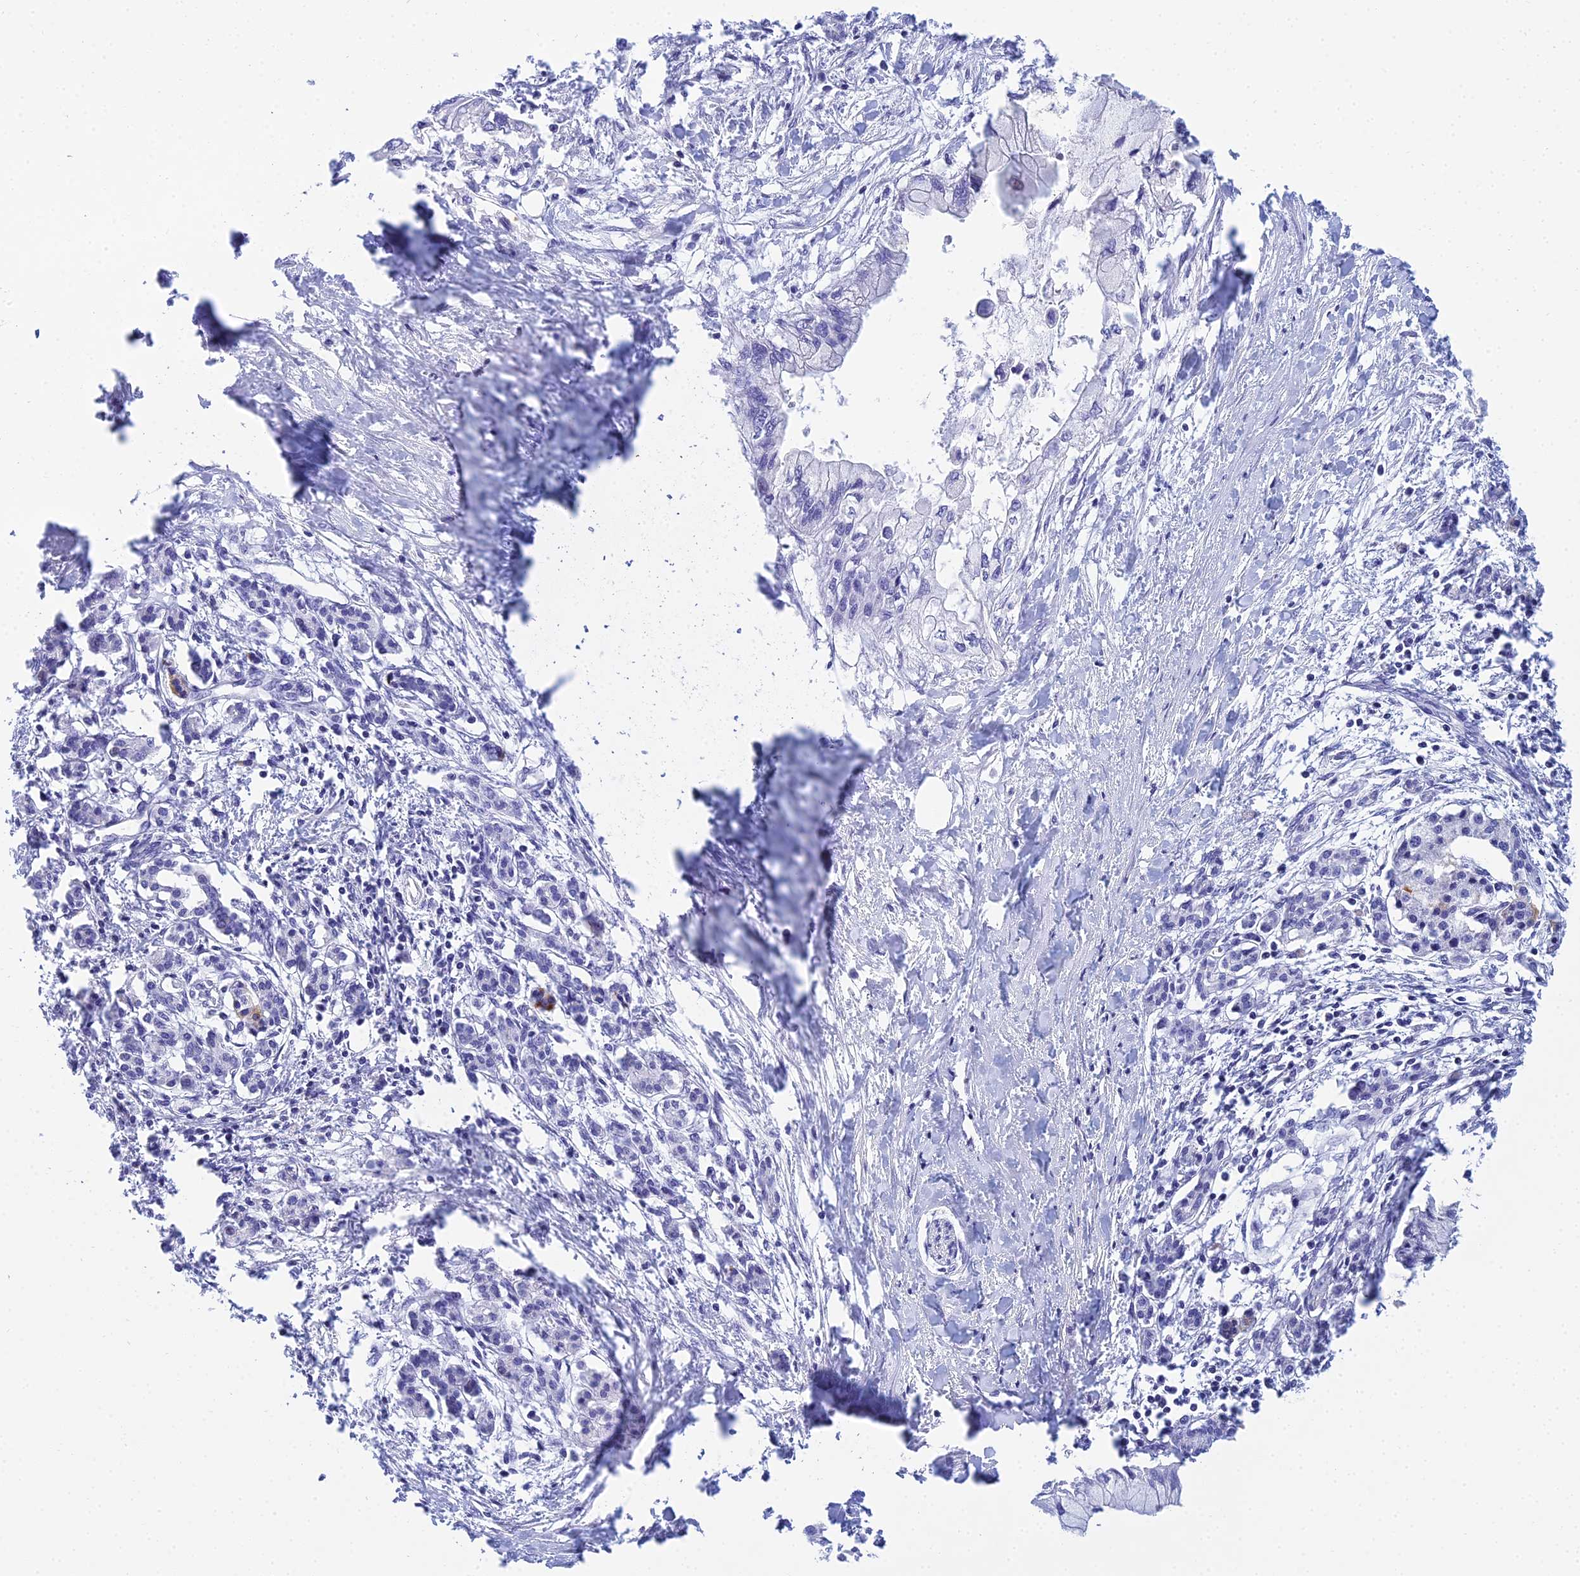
{"staining": {"intensity": "negative", "quantity": "none", "location": "none"}, "tissue": "pancreatic cancer", "cell_type": "Tumor cells", "image_type": "cancer", "snomed": [{"axis": "morphology", "description": "Adenocarcinoma, NOS"}, {"axis": "topography", "description": "Pancreas"}], "caption": "Protein analysis of pancreatic cancer (adenocarcinoma) demonstrates no significant expression in tumor cells. (DAB (3,3'-diaminobenzidine) immunohistochemistry (IHC) visualized using brightfield microscopy, high magnification).", "gene": "PATE4", "patient": {"sex": "male", "age": 48}}